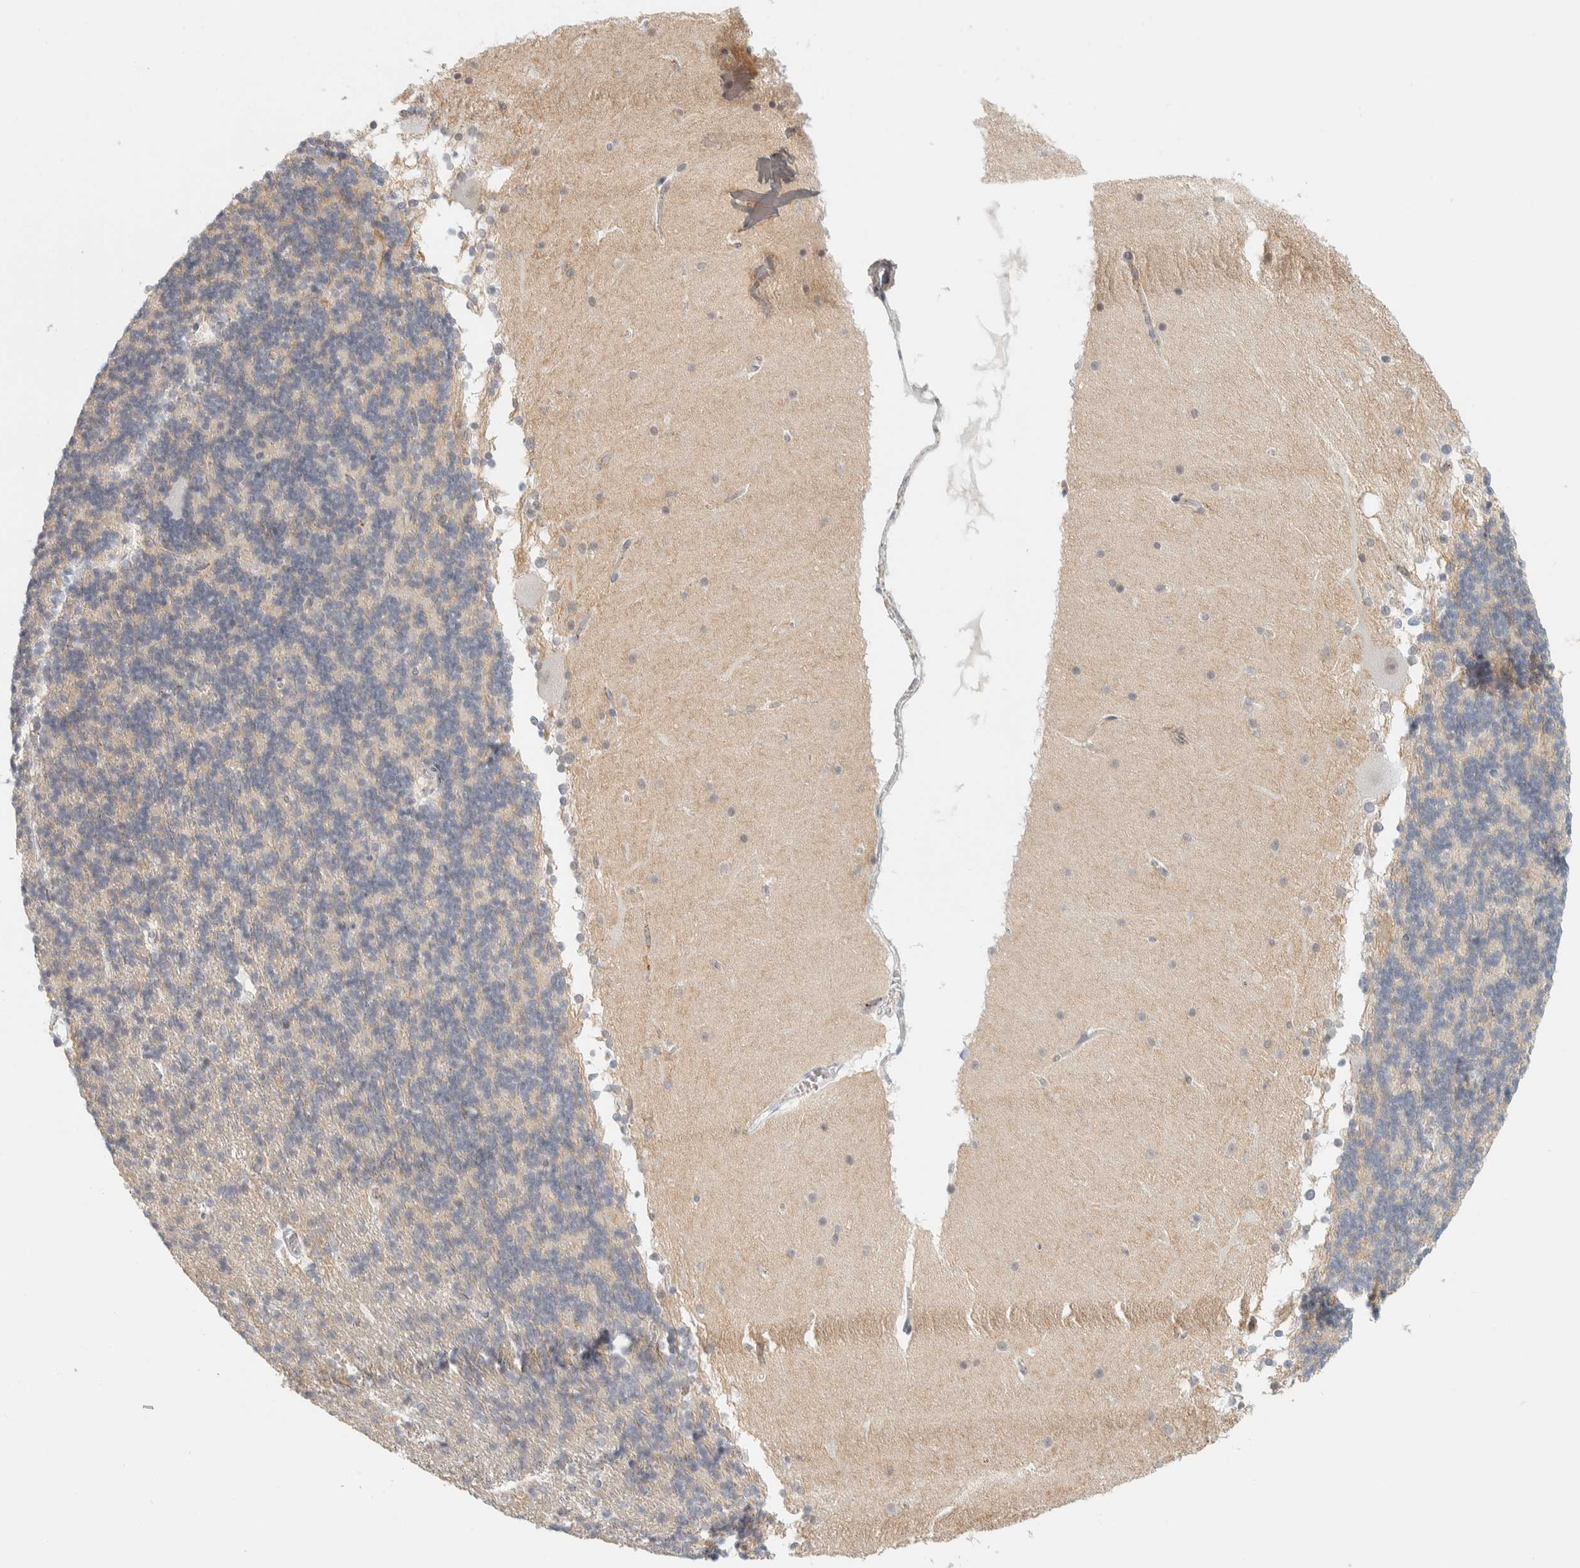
{"staining": {"intensity": "negative", "quantity": "none", "location": "none"}, "tissue": "cerebellum", "cell_type": "Cells in granular layer", "image_type": "normal", "snomed": [{"axis": "morphology", "description": "Normal tissue, NOS"}, {"axis": "topography", "description": "Cerebellum"}], "caption": "A histopathology image of human cerebellum is negative for staining in cells in granular layer. (IHC, brightfield microscopy, high magnification).", "gene": "CDH17", "patient": {"sex": "female", "age": 19}}